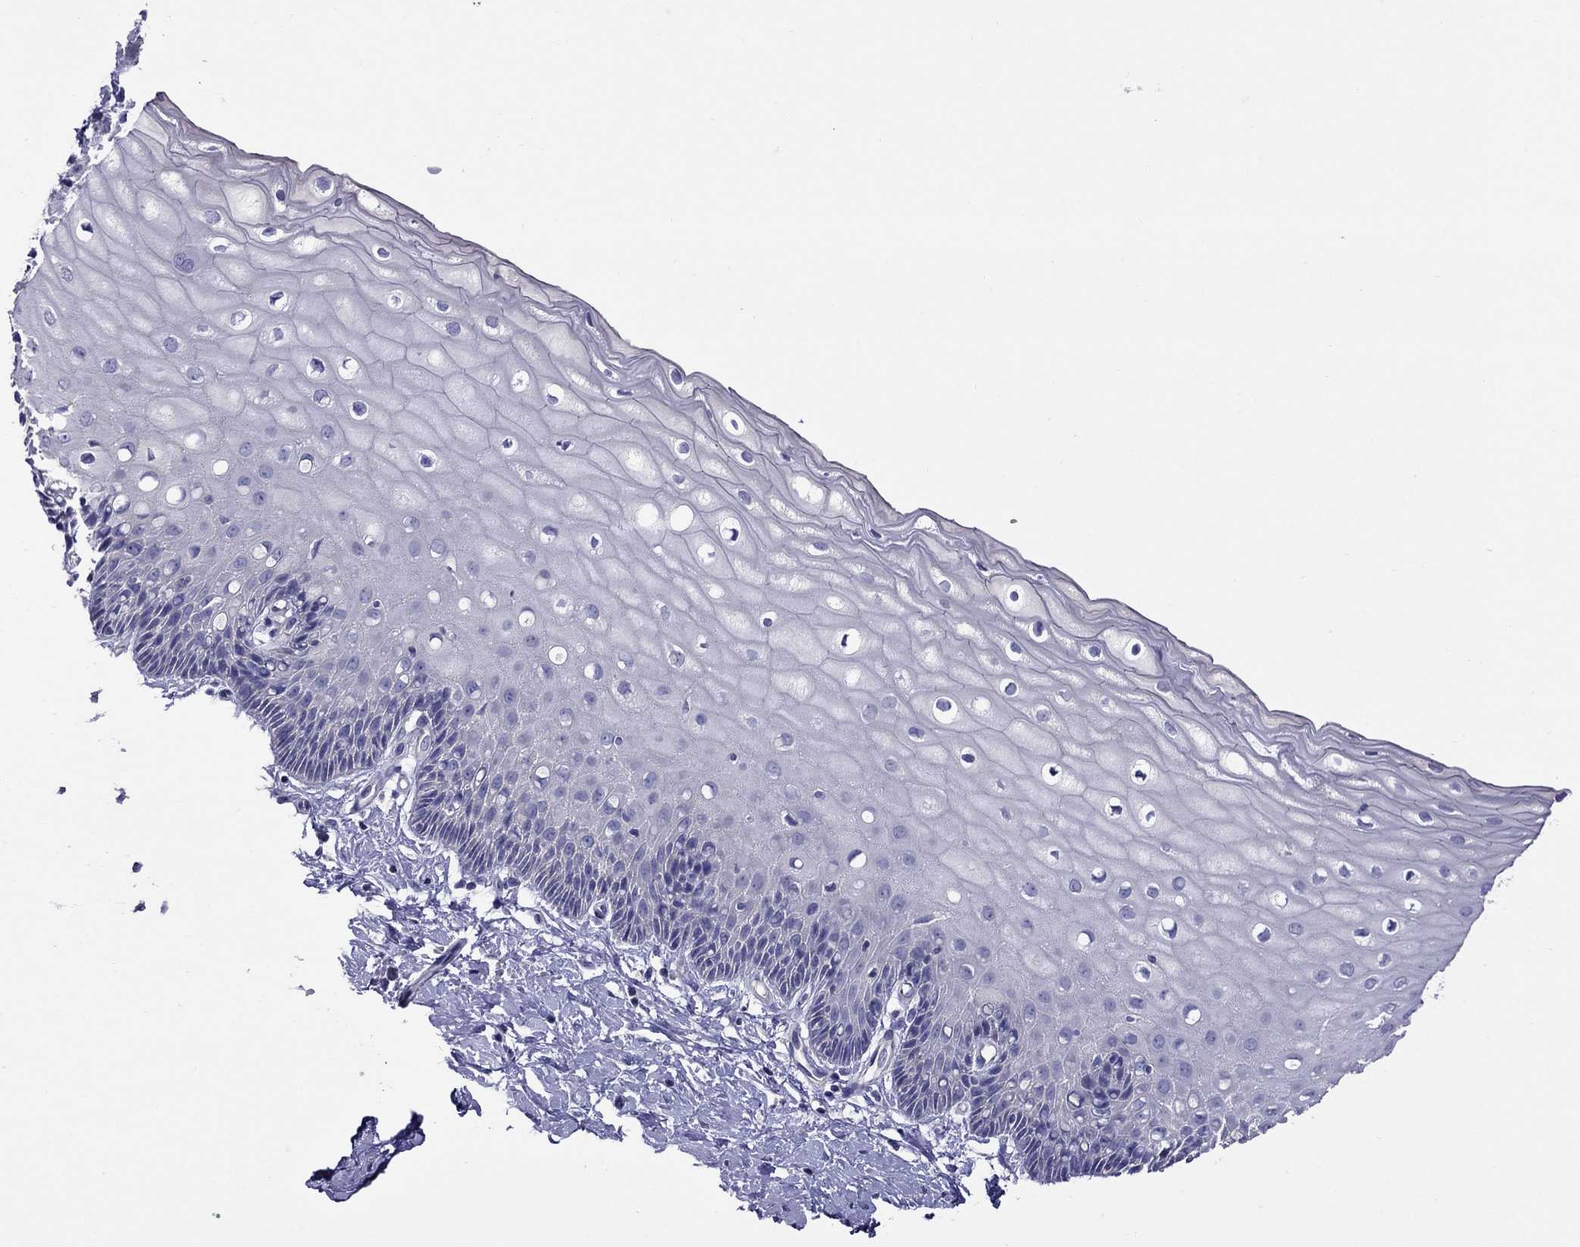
{"staining": {"intensity": "negative", "quantity": "none", "location": "none"}, "tissue": "cervix", "cell_type": "Glandular cells", "image_type": "normal", "snomed": [{"axis": "morphology", "description": "Normal tissue, NOS"}, {"axis": "topography", "description": "Cervix"}], "caption": "A photomicrograph of human cervix is negative for staining in glandular cells.", "gene": "STAR", "patient": {"sex": "female", "age": 37}}